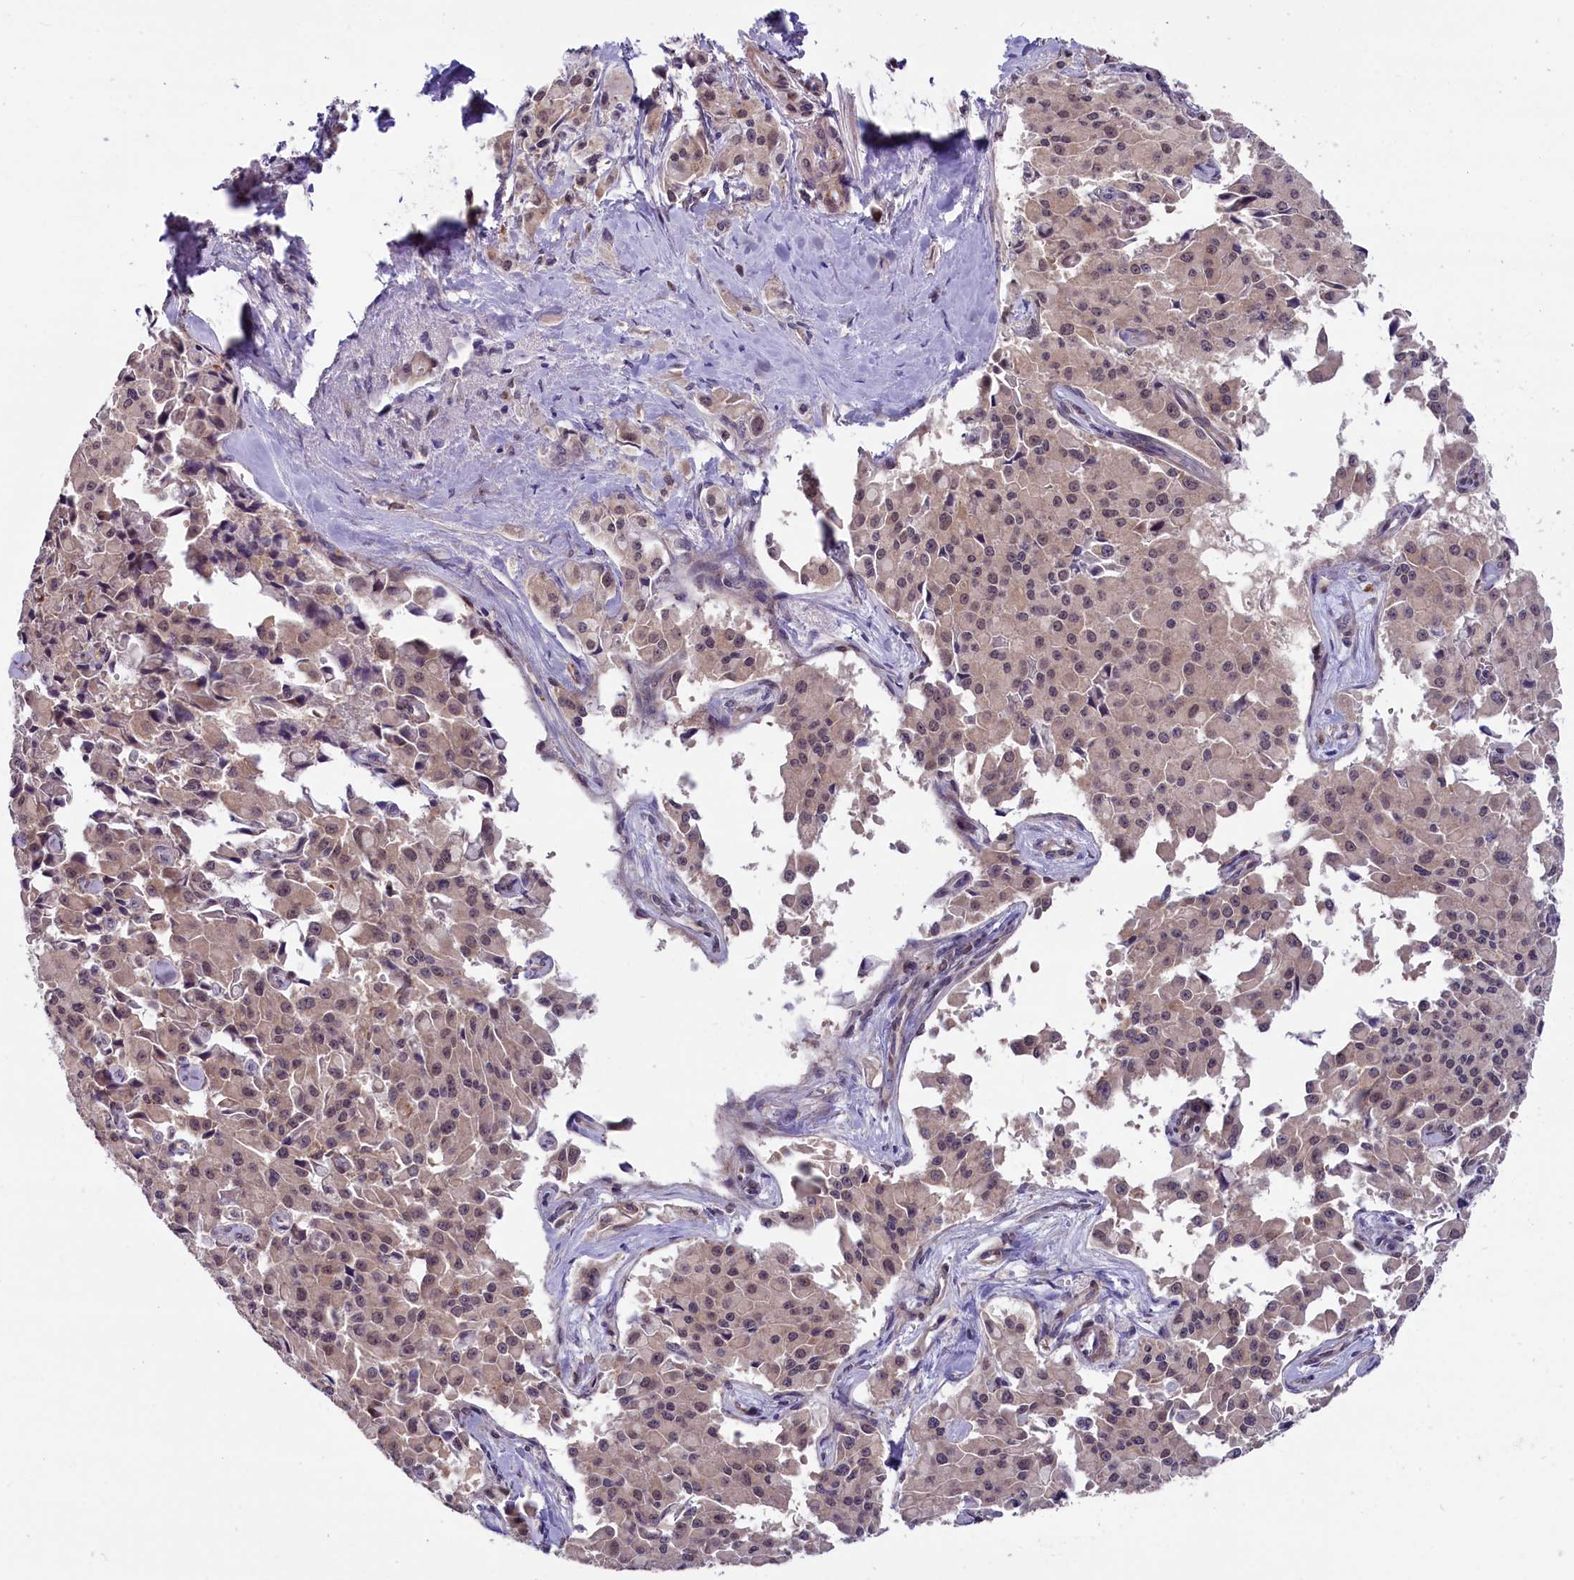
{"staining": {"intensity": "weak", "quantity": ">75%", "location": "cytoplasmic/membranous"}, "tissue": "pancreatic cancer", "cell_type": "Tumor cells", "image_type": "cancer", "snomed": [{"axis": "morphology", "description": "Adenocarcinoma, NOS"}, {"axis": "topography", "description": "Pancreas"}], "caption": "A low amount of weak cytoplasmic/membranous staining is identified in approximately >75% of tumor cells in adenocarcinoma (pancreatic) tissue.", "gene": "SLC39A6", "patient": {"sex": "male", "age": 65}}